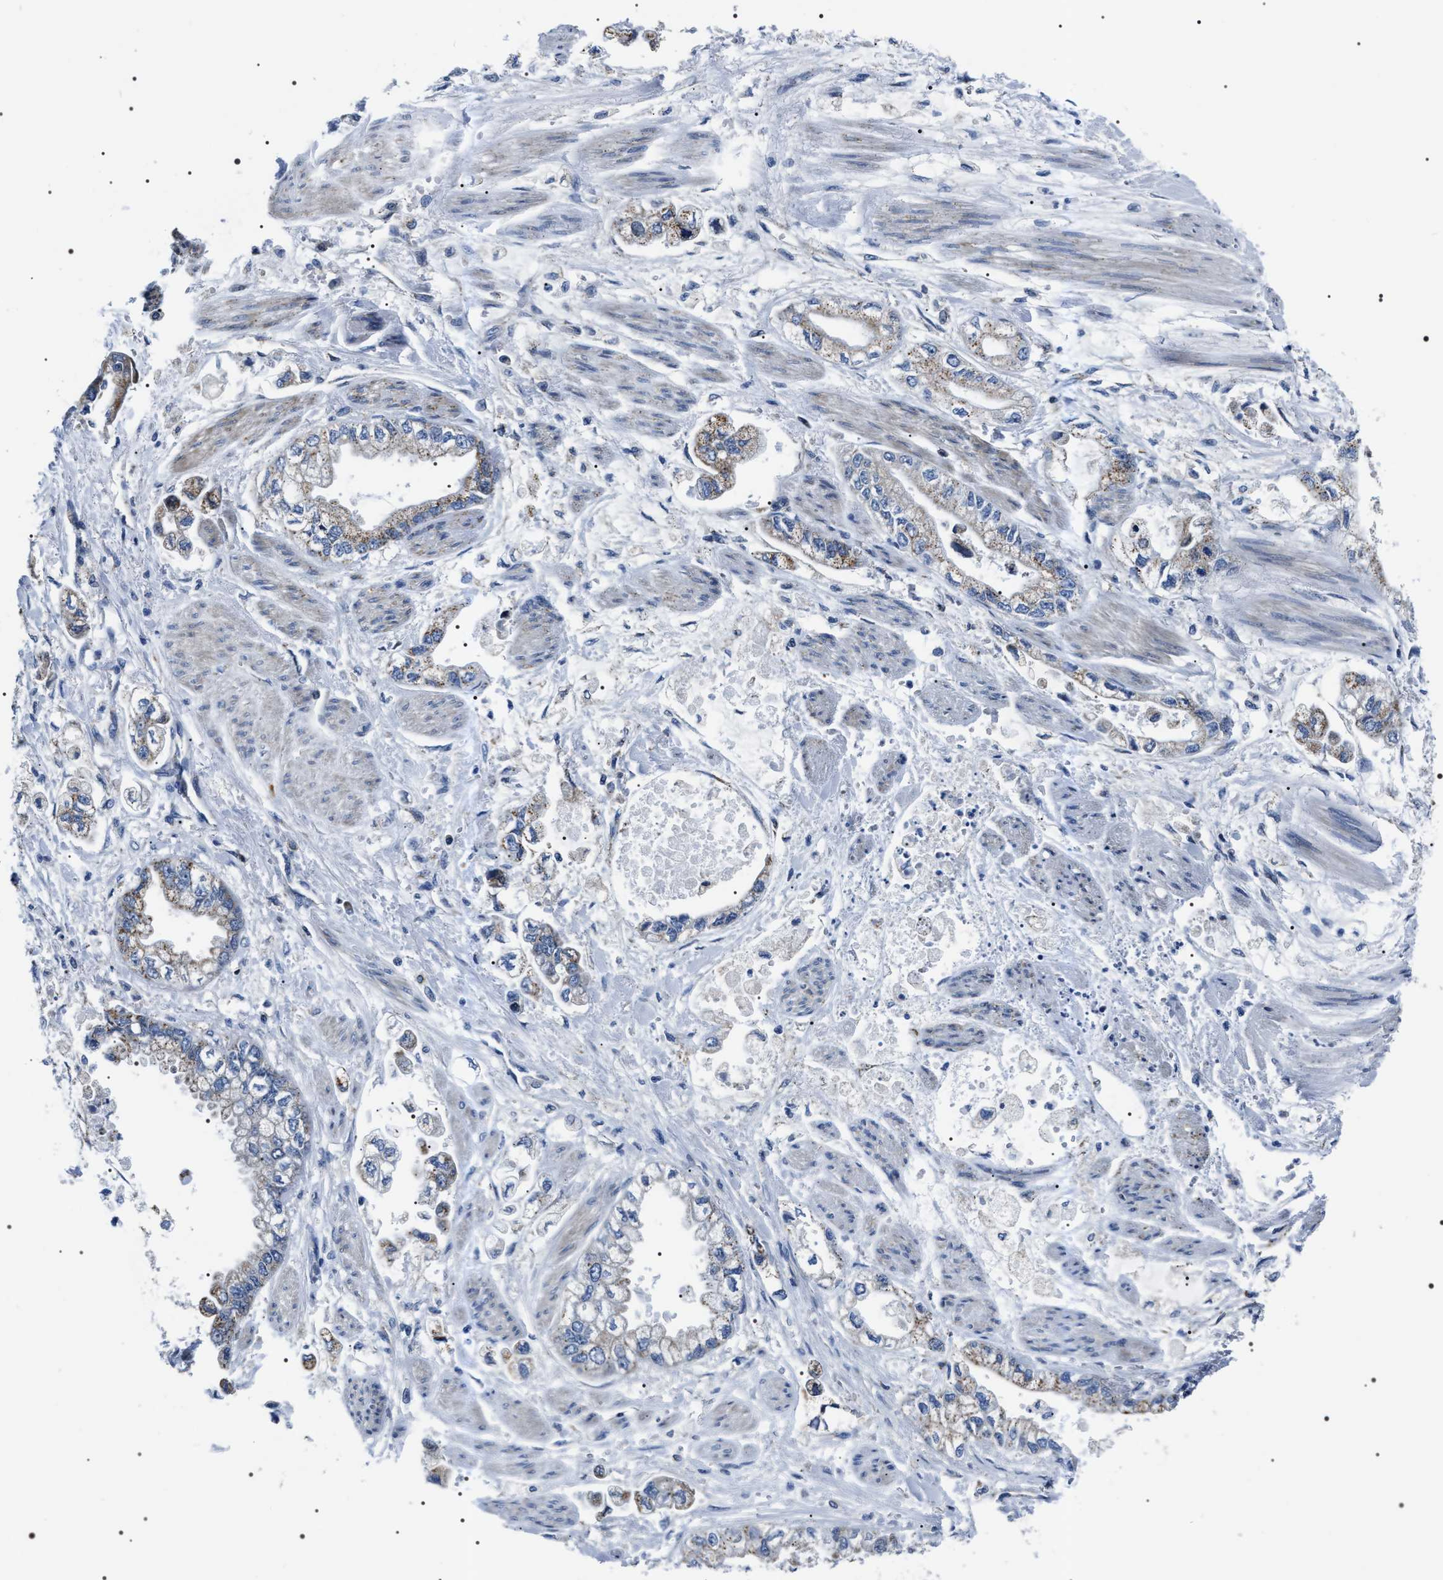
{"staining": {"intensity": "weak", "quantity": "<25%", "location": "cytoplasmic/membranous"}, "tissue": "stomach cancer", "cell_type": "Tumor cells", "image_type": "cancer", "snomed": [{"axis": "morphology", "description": "Normal tissue, NOS"}, {"axis": "morphology", "description": "Adenocarcinoma, NOS"}, {"axis": "topography", "description": "Stomach"}], "caption": "Immunohistochemical staining of stomach cancer (adenocarcinoma) demonstrates no significant staining in tumor cells.", "gene": "NTMT1", "patient": {"sex": "male", "age": 62}}